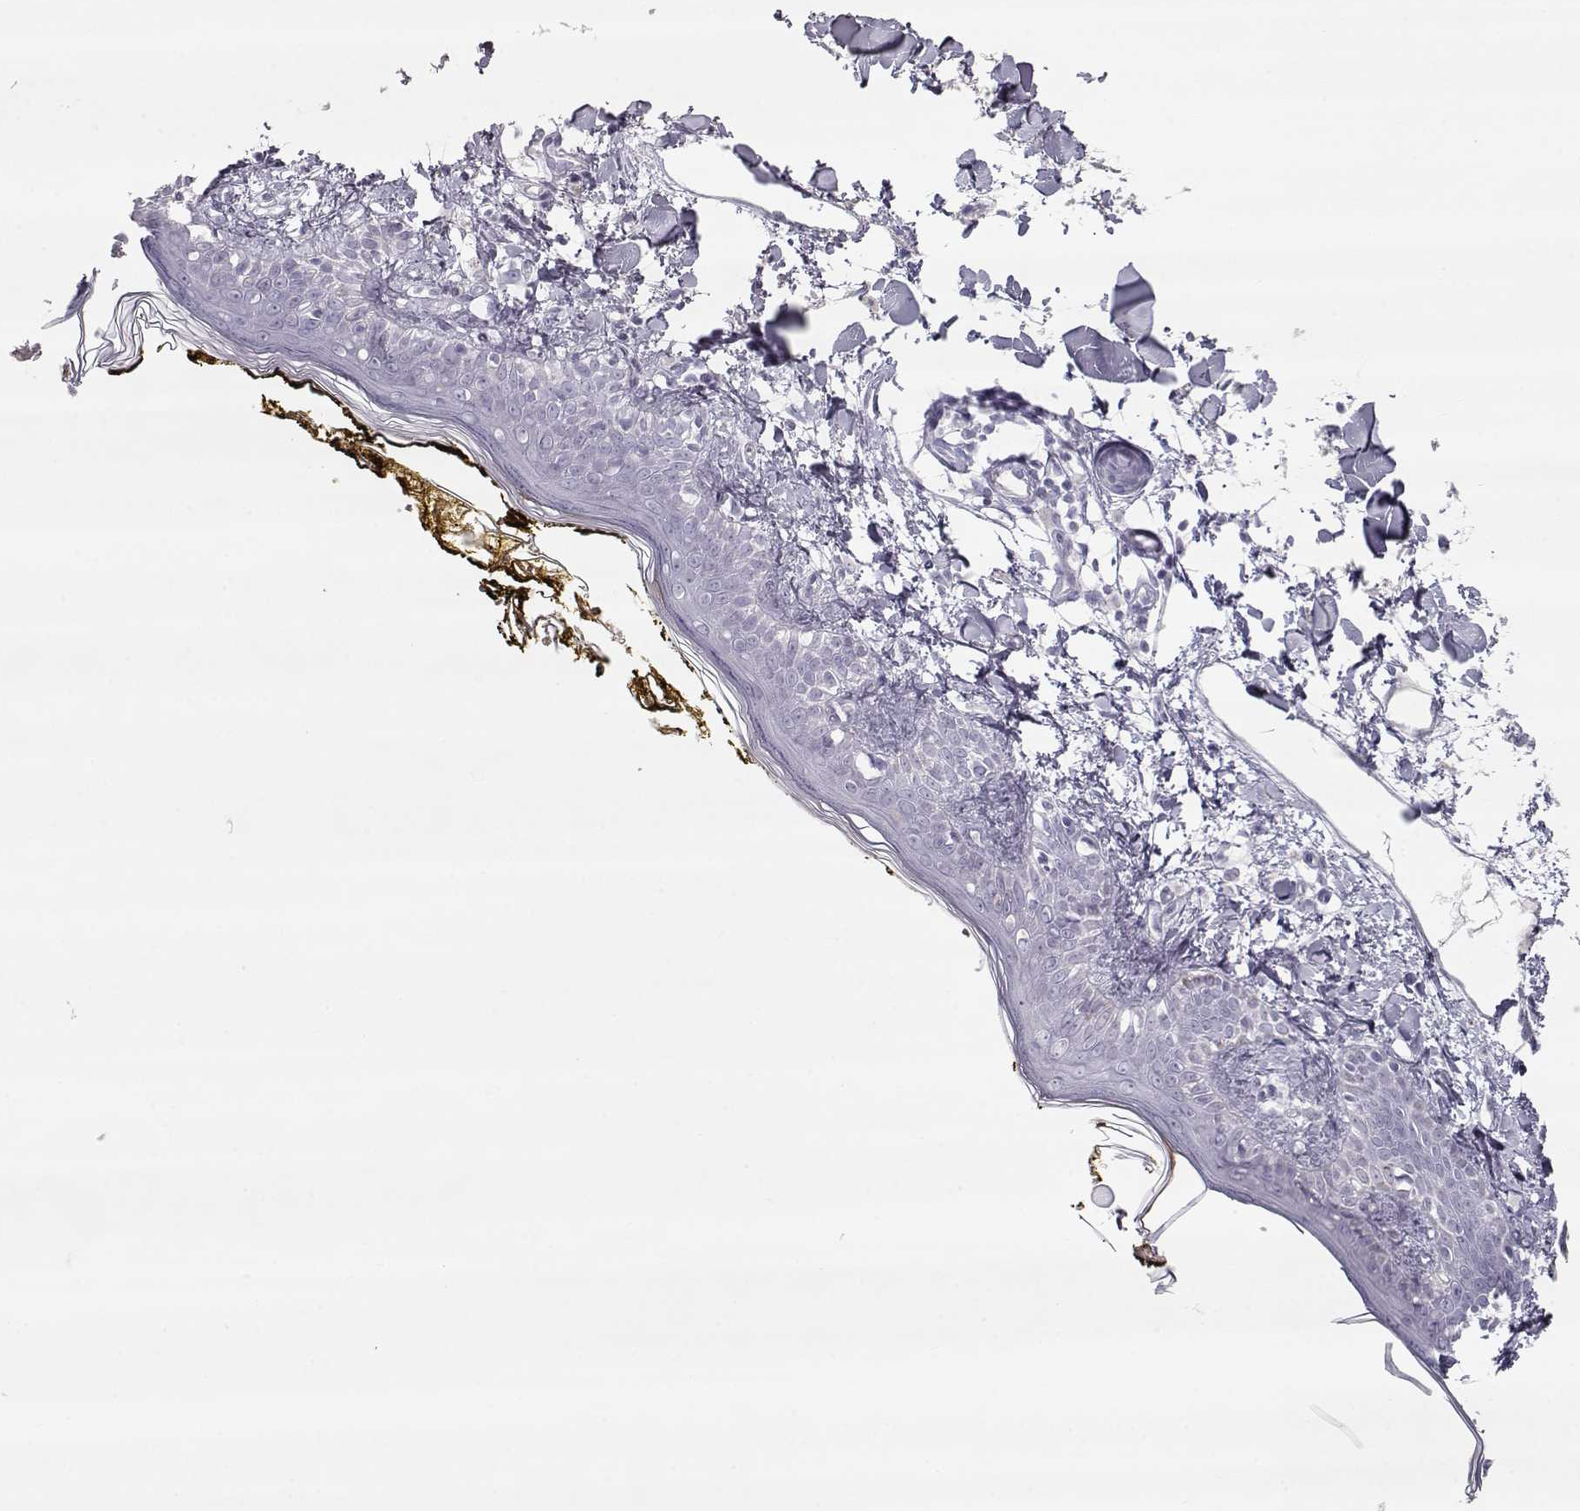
{"staining": {"intensity": "negative", "quantity": "none", "location": "none"}, "tissue": "skin", "cell_type": "Fibroblasts", "image_type": "normal", "snomed": [{"axis": "morphology", "description": "Normal tissue, NOS"}, {"axis": "topography", "description": "Skin"}], "caption": "This is a histopathology image of immunohistochemistry staining of normal skin, which shows no expression in fibroblasts.", "gene": "MIP", "patient": {"sex": "male", "age": 76}}